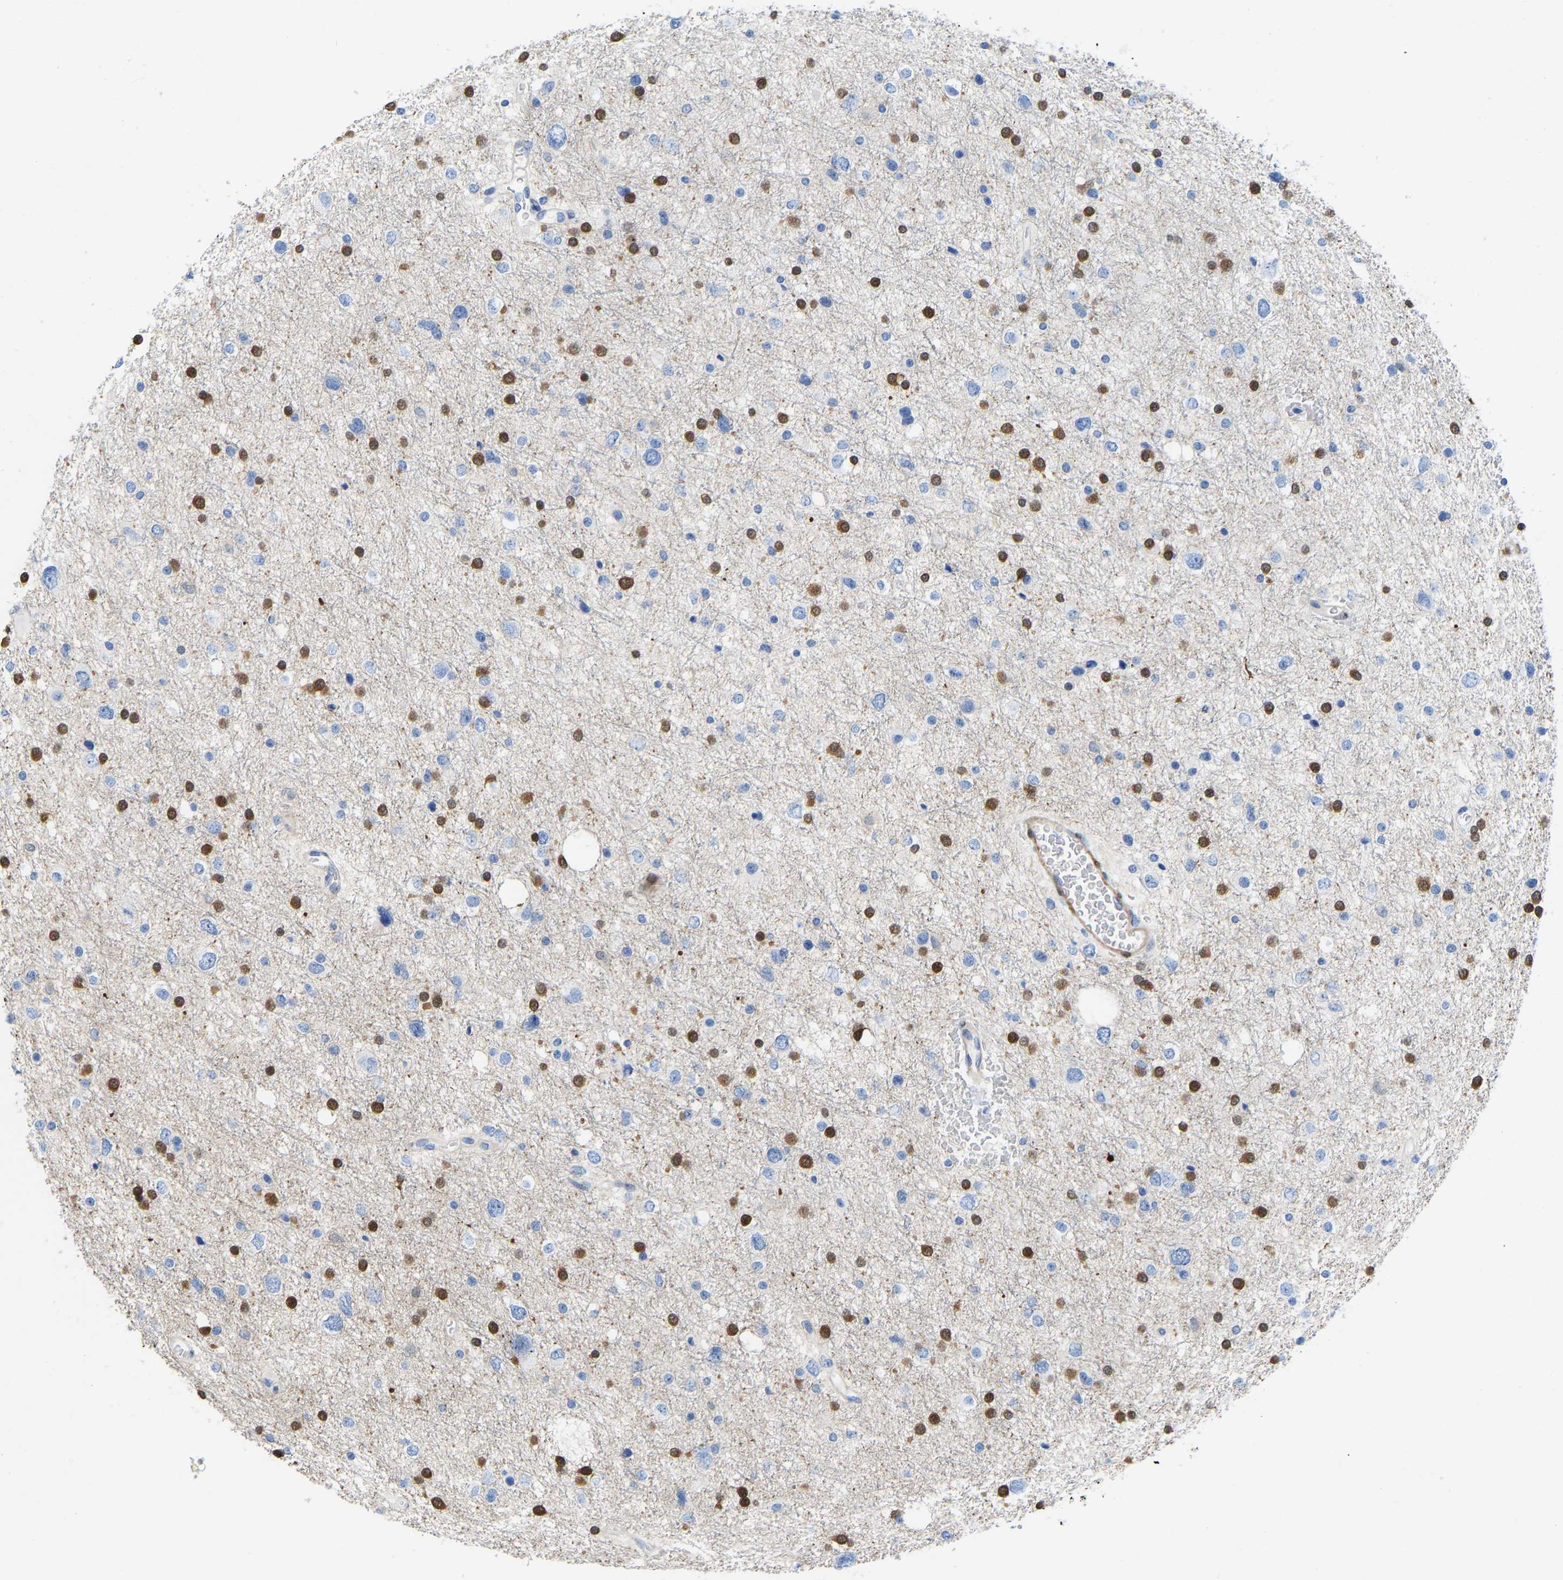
{"staining": {"intensity": "moderate", "quantity": "25%-75%", "location": "cytoplasmic/membranous,nuclear"}, "tissue": "glioma", "cell_type": "Tumor cells", "image_type": "cancer", "snomed": [{"axis": "morphology", "description": "Glioma, malignant, Low grade"}, {"axis": "topography", "description": "Brain"}], "caption": "A brown stain labels moderate cytoplasmic/membranous and nuclear positivity of a protein in glioma tumor cells.", "gene": "NKAIN3", "patient": {"sex": "female", "age": 37}}